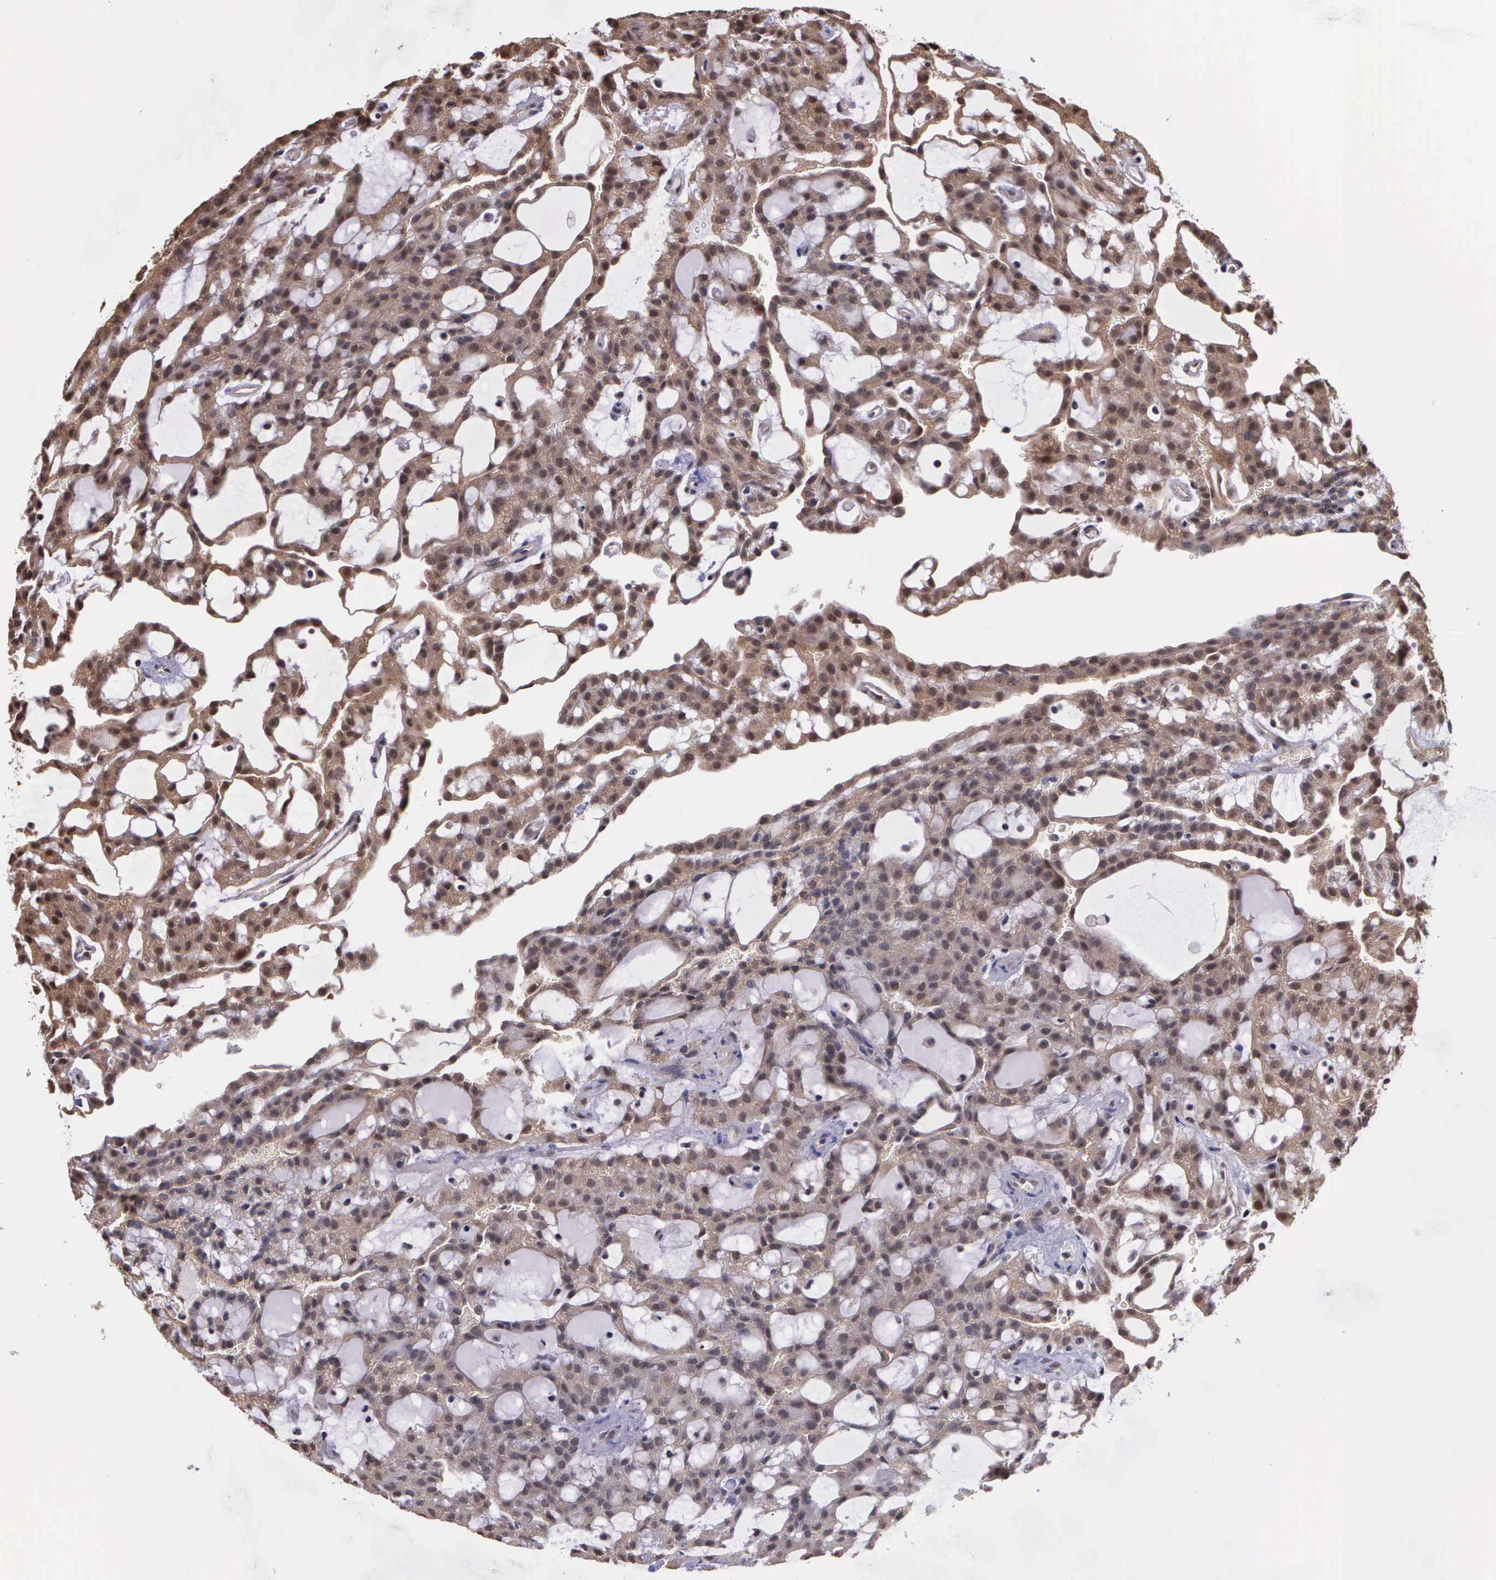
{"staining": {"intensity": "strong", "quantity": ">75%", "location": "cytoplasmic/membranous,nuclear"}, "tissue": "renal cancer", "cell_type": "Tumor cells", "image_type": "cancer", "snomed": [{"axis": "morphology", "description": "Adenocarcinoma, NOS"}, {"axis": "topography", "description": "Kidney"}], "caption": "An immunohistochemistry photomicrograph of neoplastic tissue is shown. Protein staining in brown shows strong cytoplasmic/membranous and nuclear positivity in renal adenocarcinoma within tumor cells.", "gene": "PSMC1", "patient": {"sex": "male", "age": 63}}